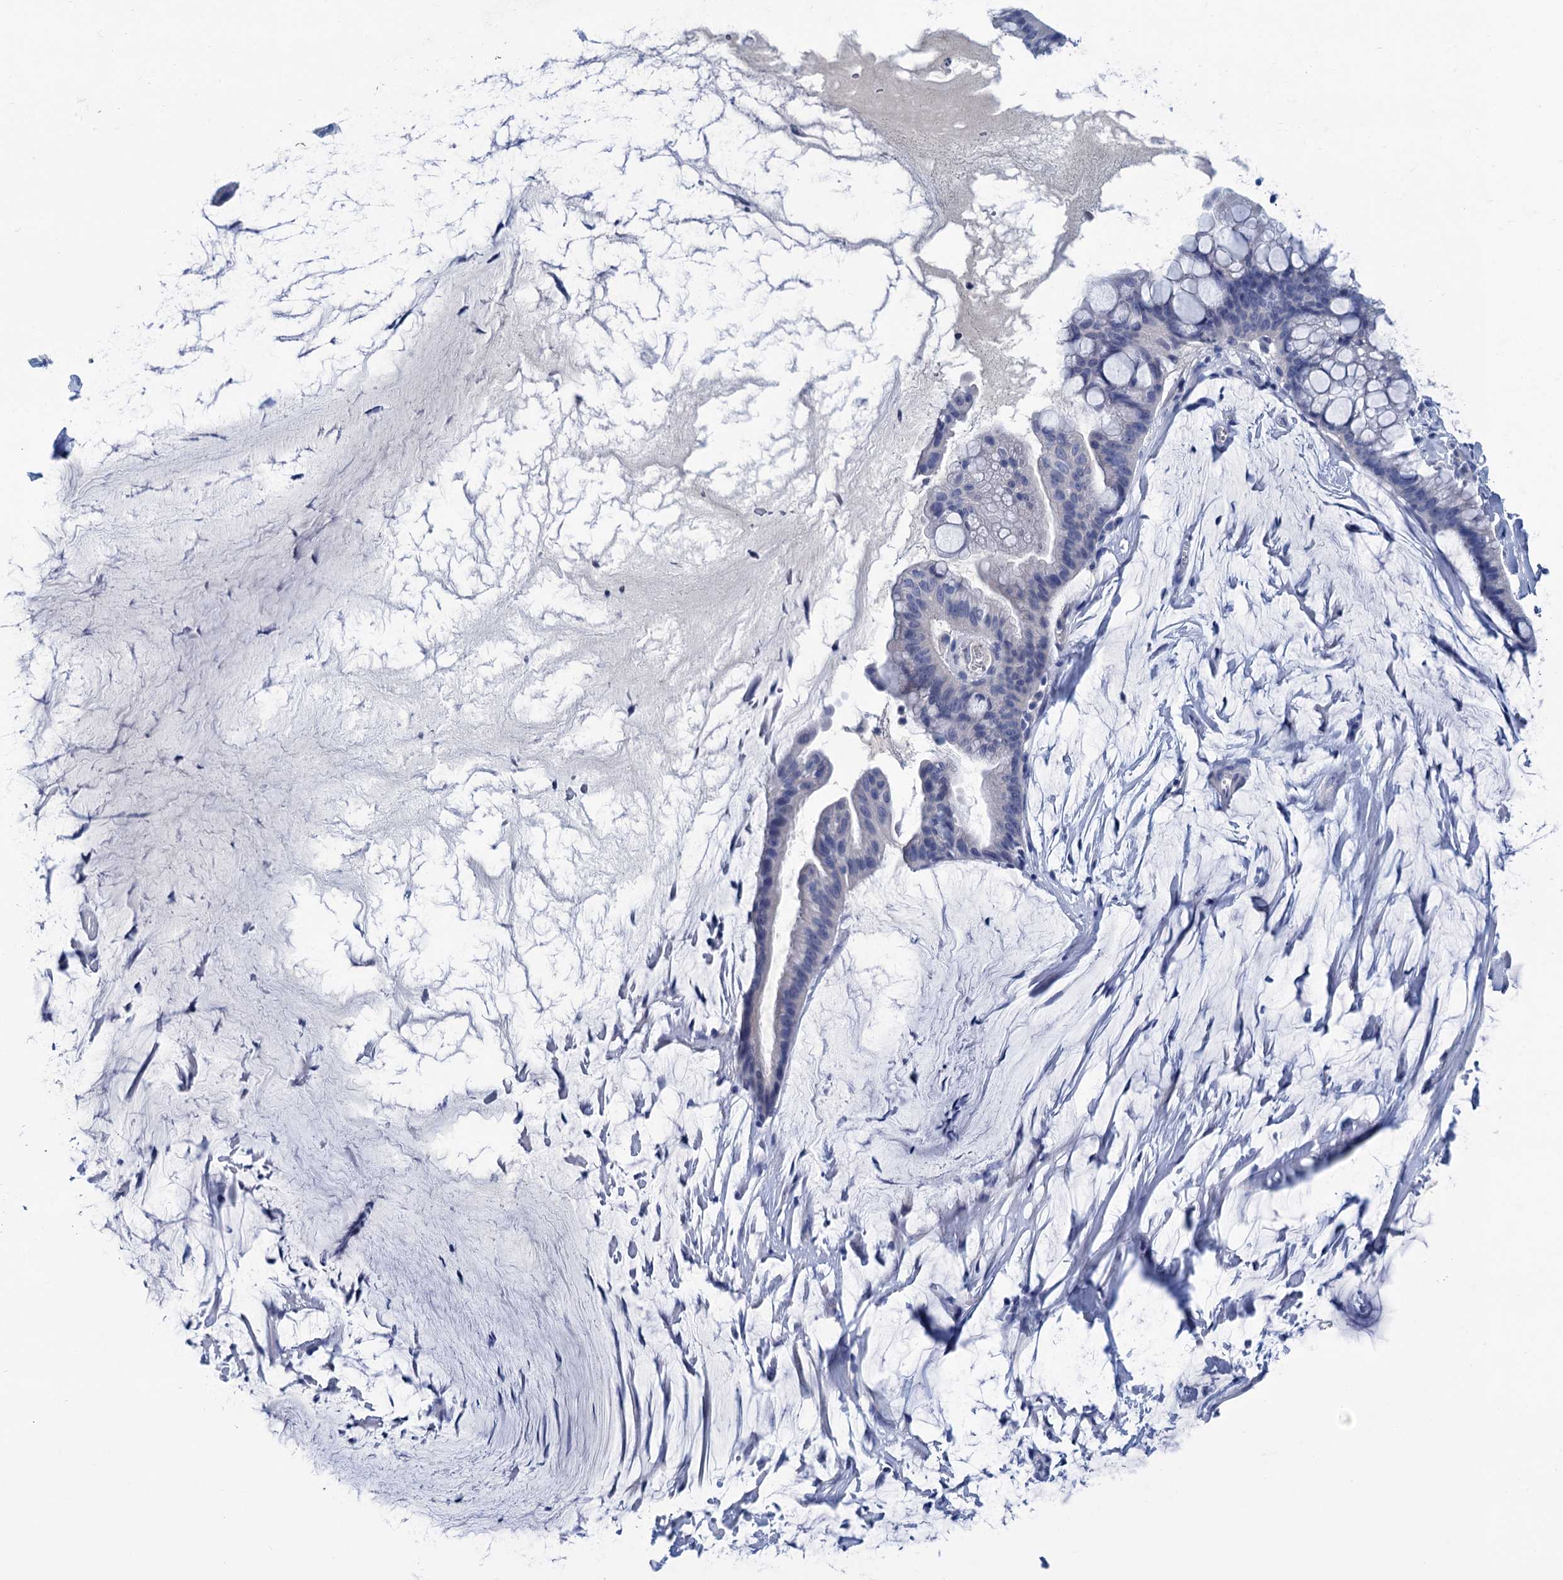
{"staining": {"intensity": "negative", "quantity": "none", "location": "none"}, "tissue": "ovarian cancer", "cell_type": "Tumor cells", "image_type": "cancer", "snomed": [{"axis": "morphology", "description": "Cystadenocarcinoma, mucinous, NOS"}, {"axis": "topography", "description": "Ovary"}], "caption": "A high-resolution image shows immunohistochemistry staining of mucinous cystadenocarcinoma (ovarian), which reveals no significant staining in tumor cells. The staining is performed using DAB brown chromogen with nuclei counter-stained in using hematoxylin.", "gene": "MYOZ3", "patient": {"sex": "female", "age": 73}}